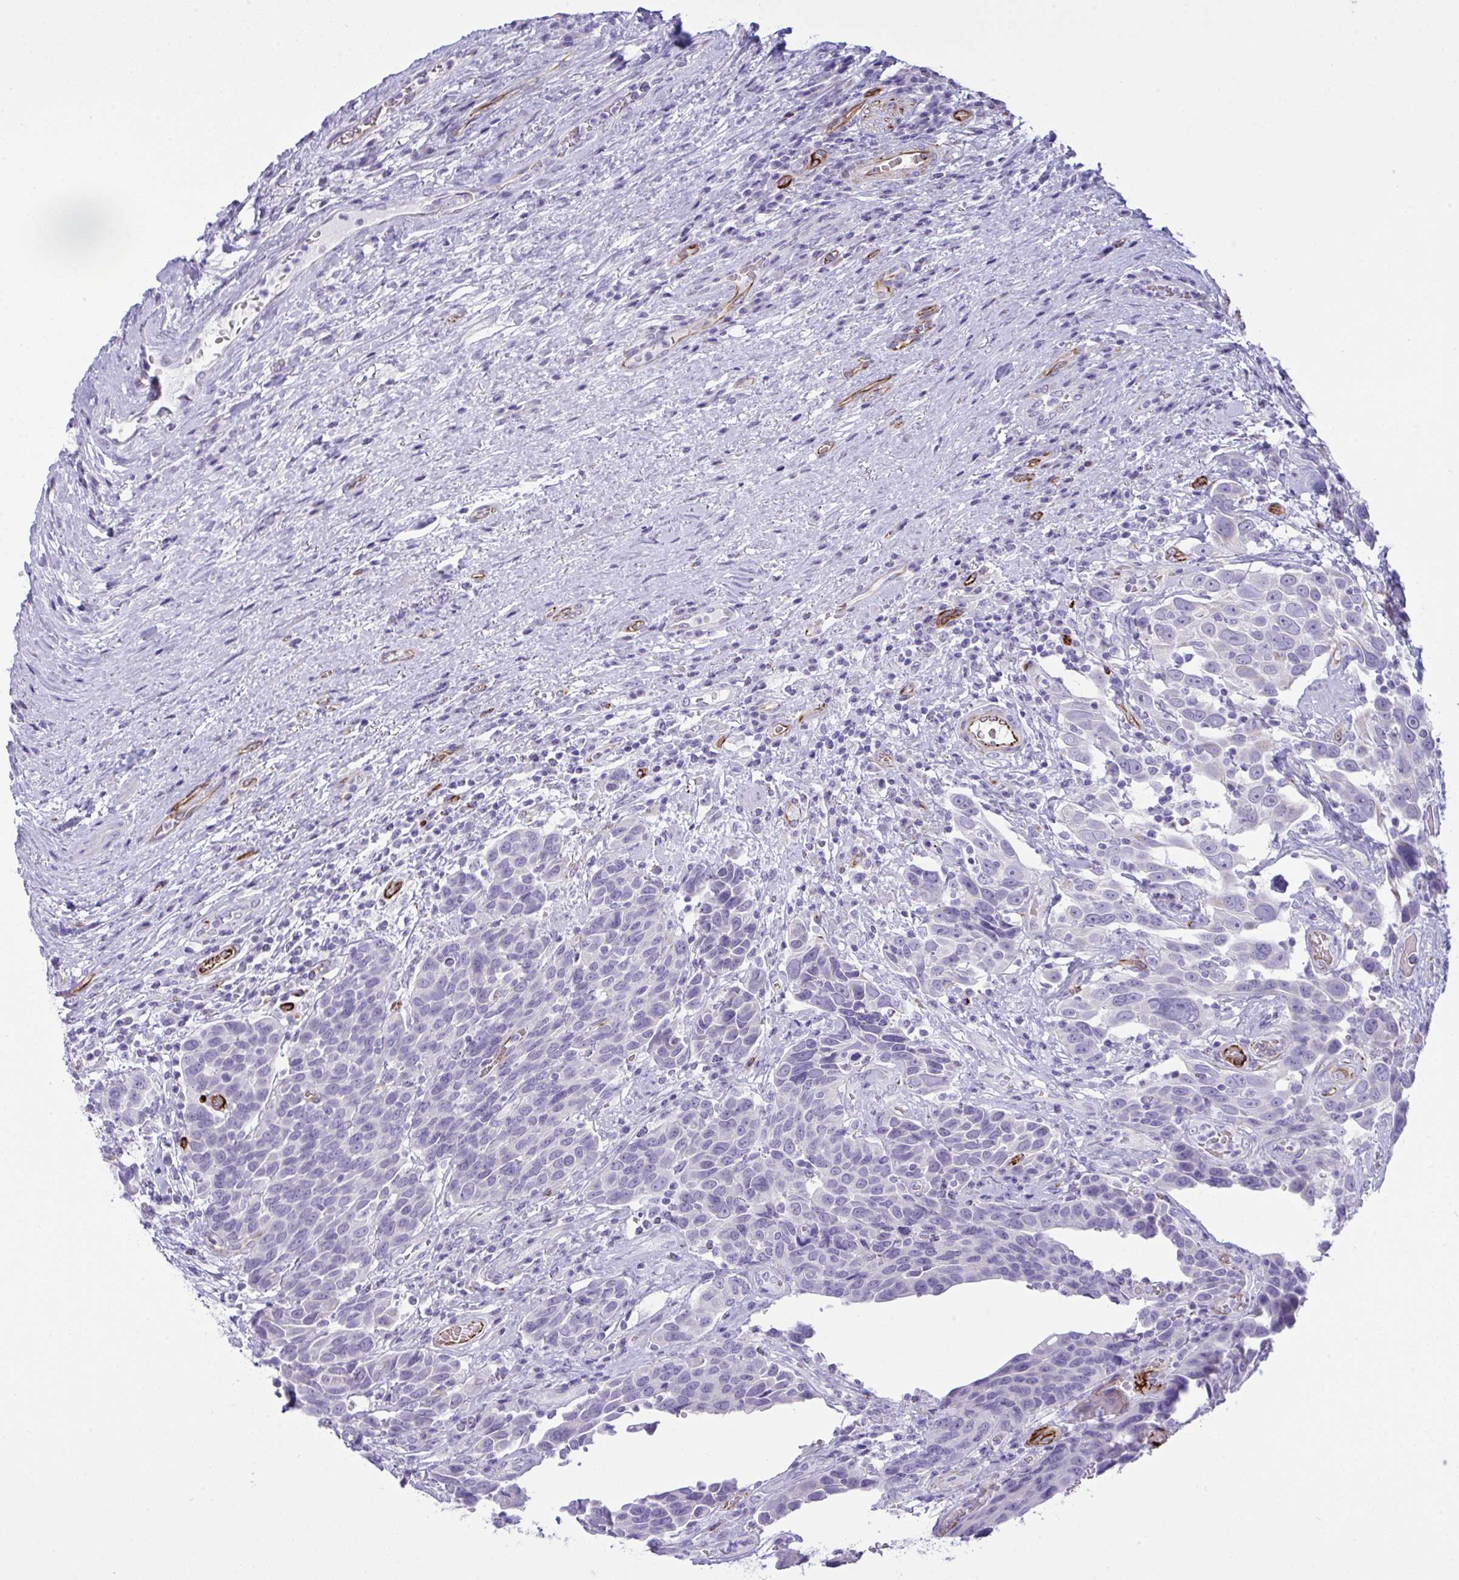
{"staining": {"intensity": "negative", "quantity": "none", "location": "none"}, "tissue": "urothelial cancer", "cell_type": "Tumor cells", "image_type": "cancer", "snomed": [{"axis": "morphology", "description": "Urothelial carcinoma, High grade"}, {"axis": "topography", "description": "Urinary bladder"}], "caption": "There is no significant expression in tumor cells of urothelial cancer. (DAB (3,3'-diaminobenzidine) IHC with hematoxylin counter stain).", "gene": "SLC35B1", "patient": {"sex": "female", "age": 70}}